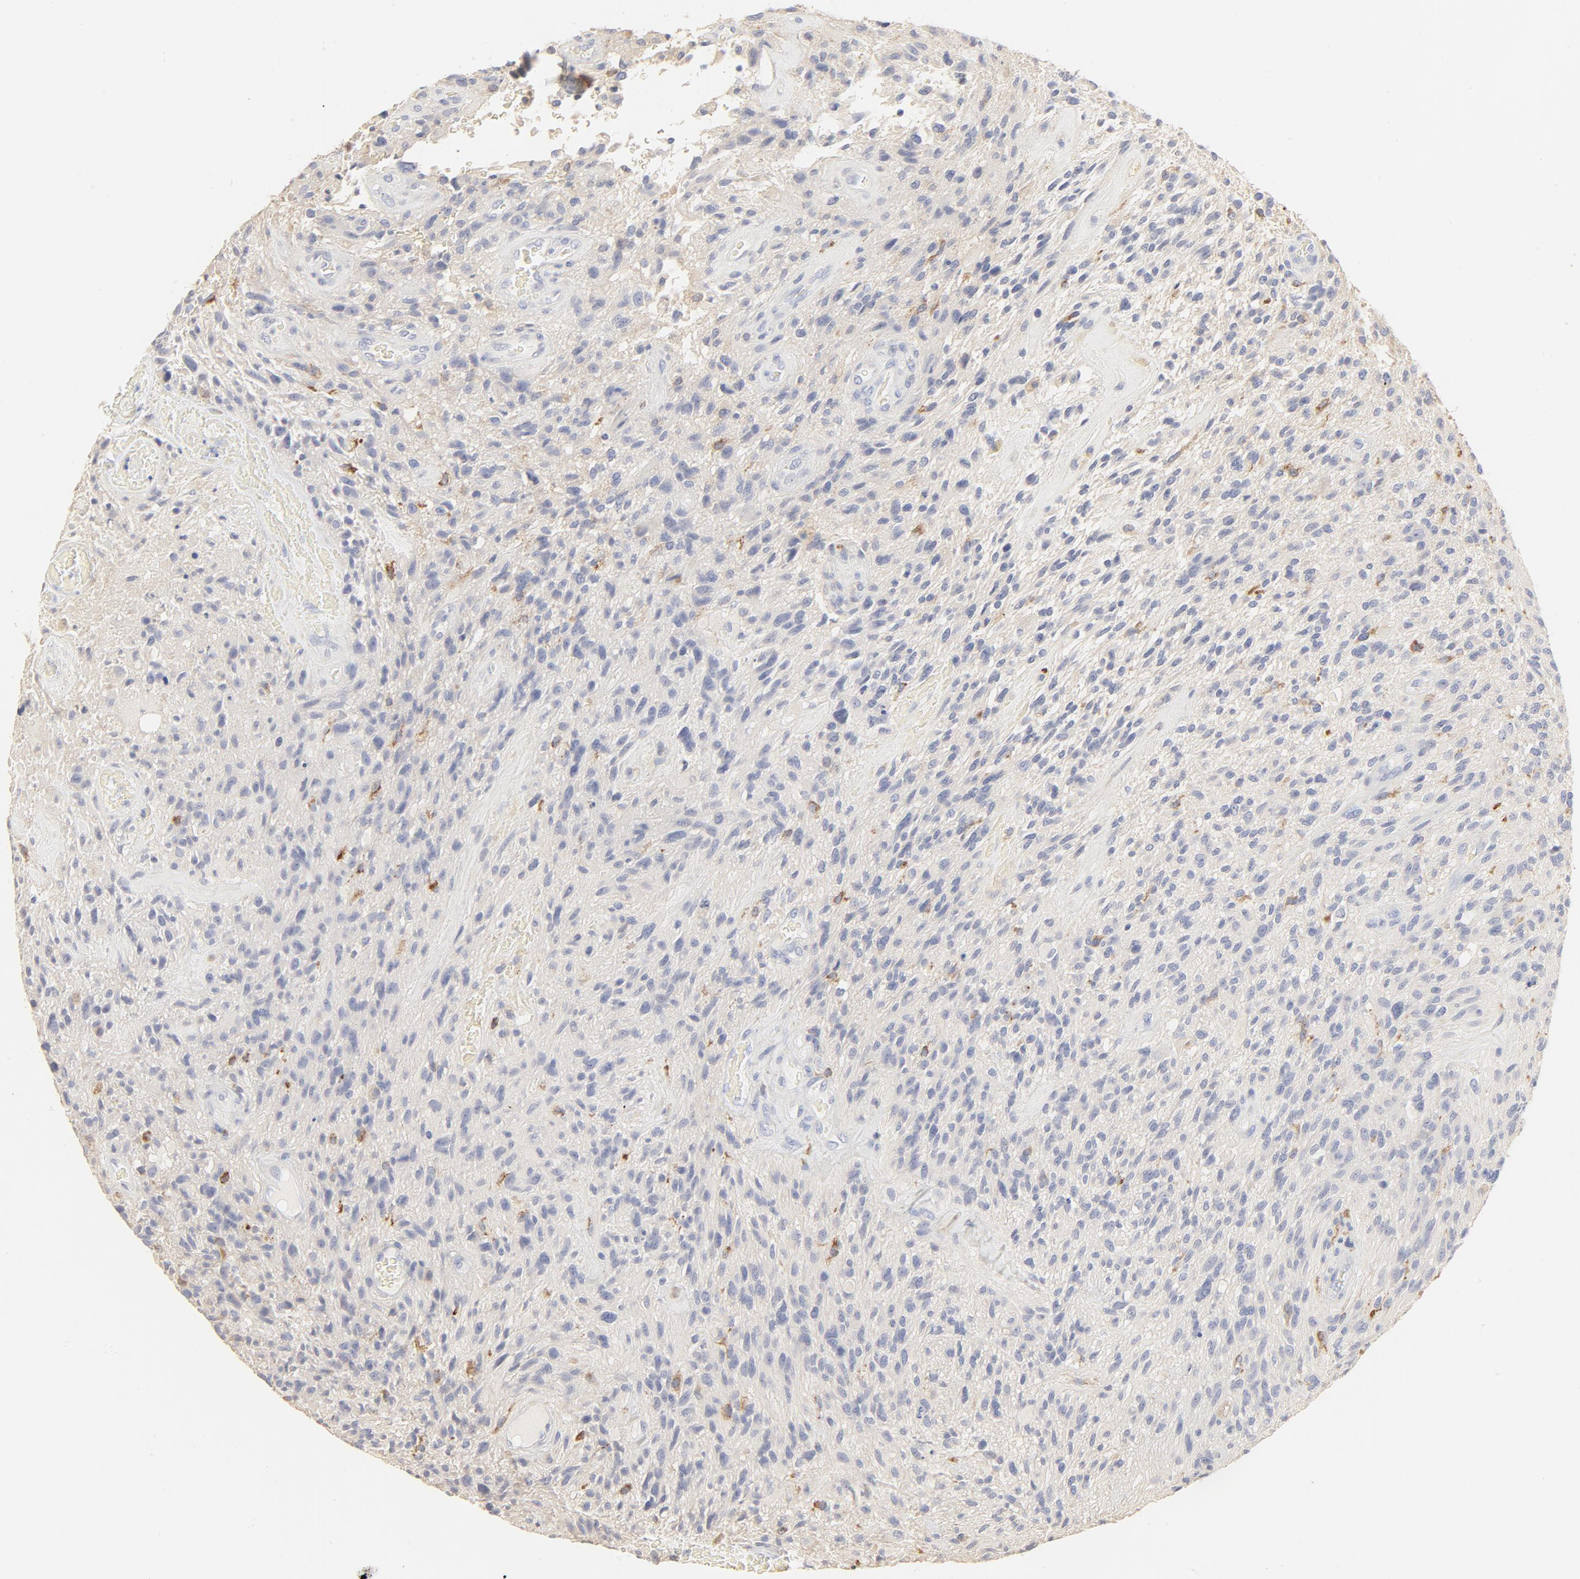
{"staining": {"intensity": "negative", "quantity": "none", "location": "none"}, "tissue": "glioma", "cell_type": "Tumor cells", "image_type": "cancer", "snomed": [{"axis": "morphology", "description": "Normal tissue, NOS"}, {"axis": "morphology", "description": "Glioma, malignant, High grade"}, {"axis": "topography", "description": "Cerebral cortex"}], "caption": "Immunohistochemical staining of malignant high-grade glioma displays no significant positivity in tumor cells.", "gene": "FCGBP", "patient": {"sex": "male", "age": 75}}